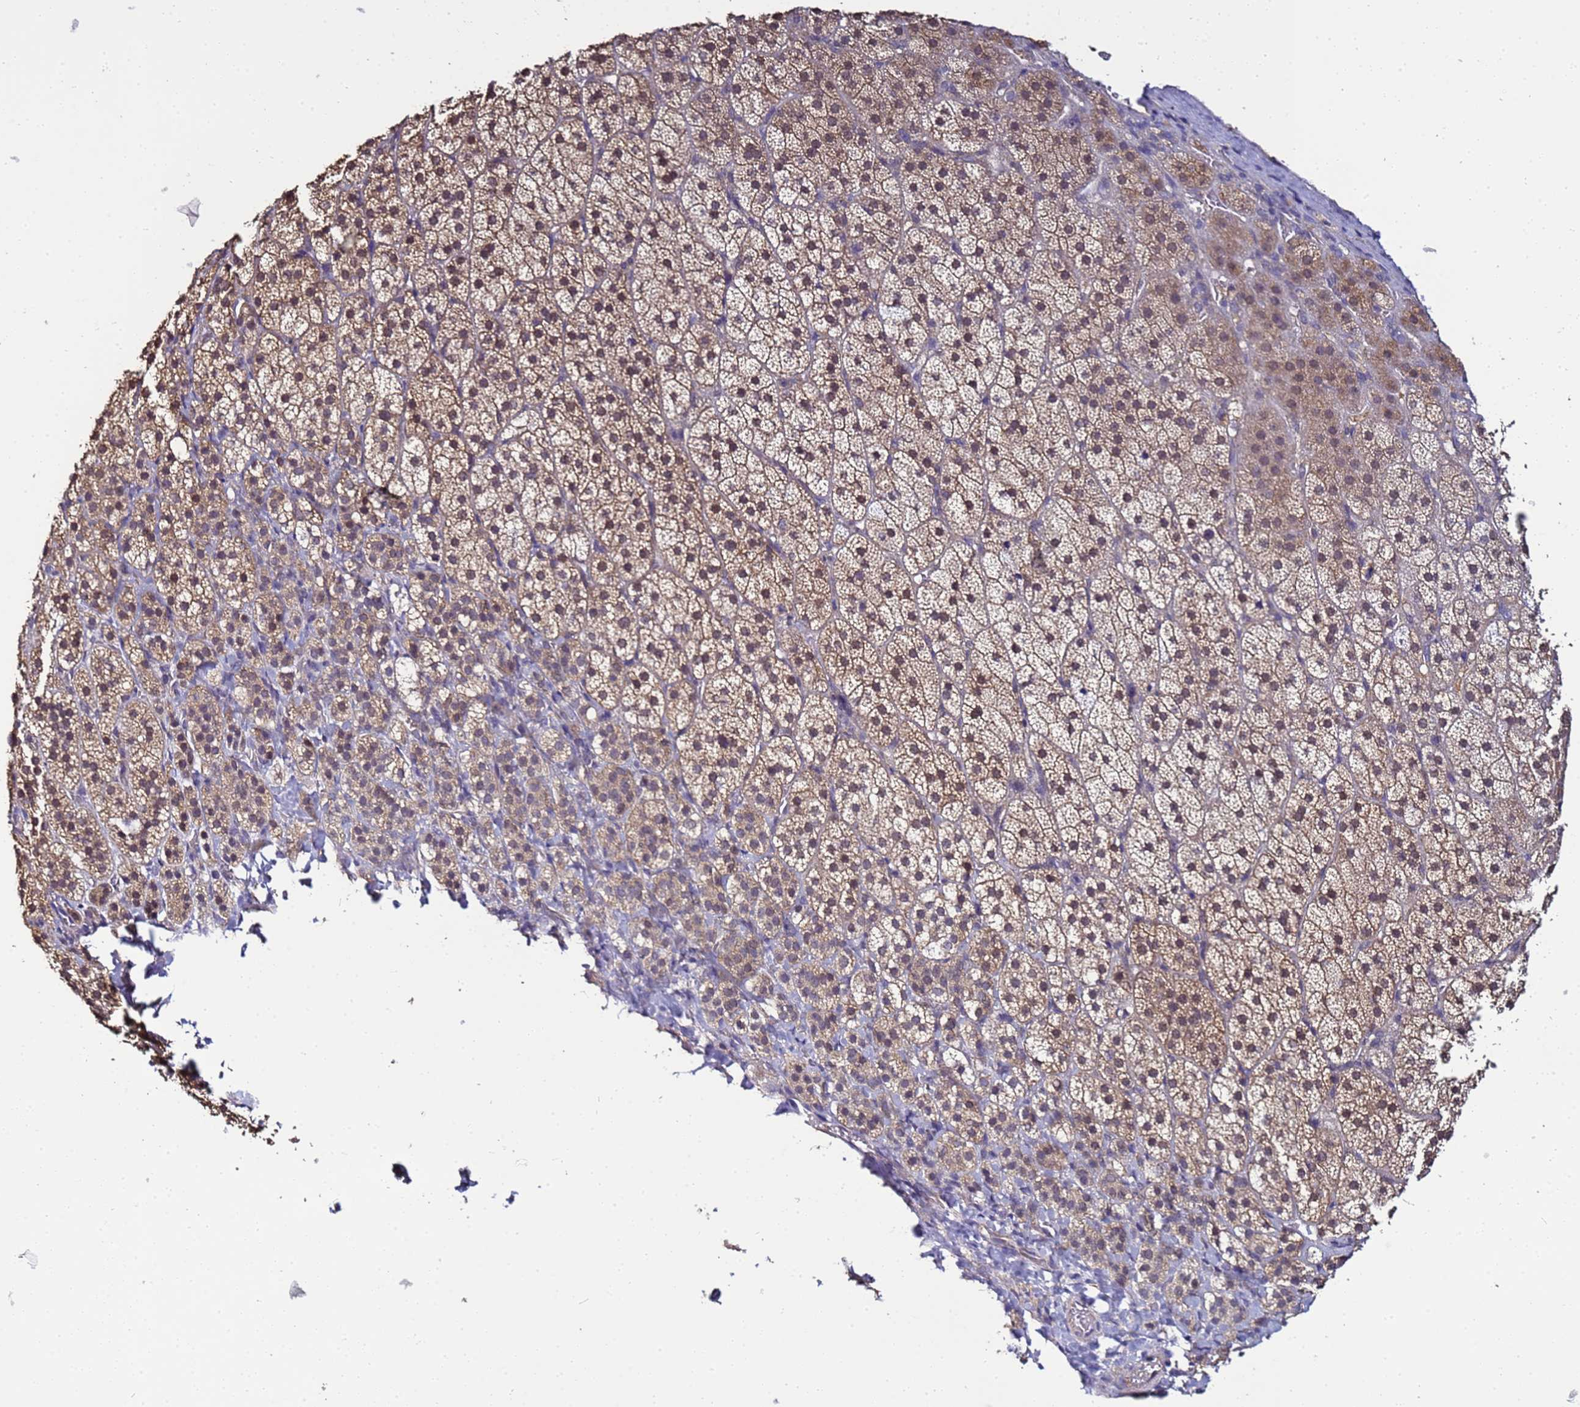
{"staining": {"intensity": "moderate", "quantity": "25%-75%", "location": "cytoplasmic/membranous,nuclear"}, "tissue": "adrenal gland", "cell_type": "Glandular cells", "image_type": "normal", "snomed": [{"axis": "morphology", "description": "Normal tissue, NOS"}, {"axis": "topography", "description": "Adrenal gland"}], "caption": "Protein expression analysis of unremarkable adrenal gland shows moderate cytoplasmic/membranous,nuclear staining in approximately 25%-75% of glandular cells.", "gene": "ENOPH1", "patient": {"sex": "female", "age": 44}}